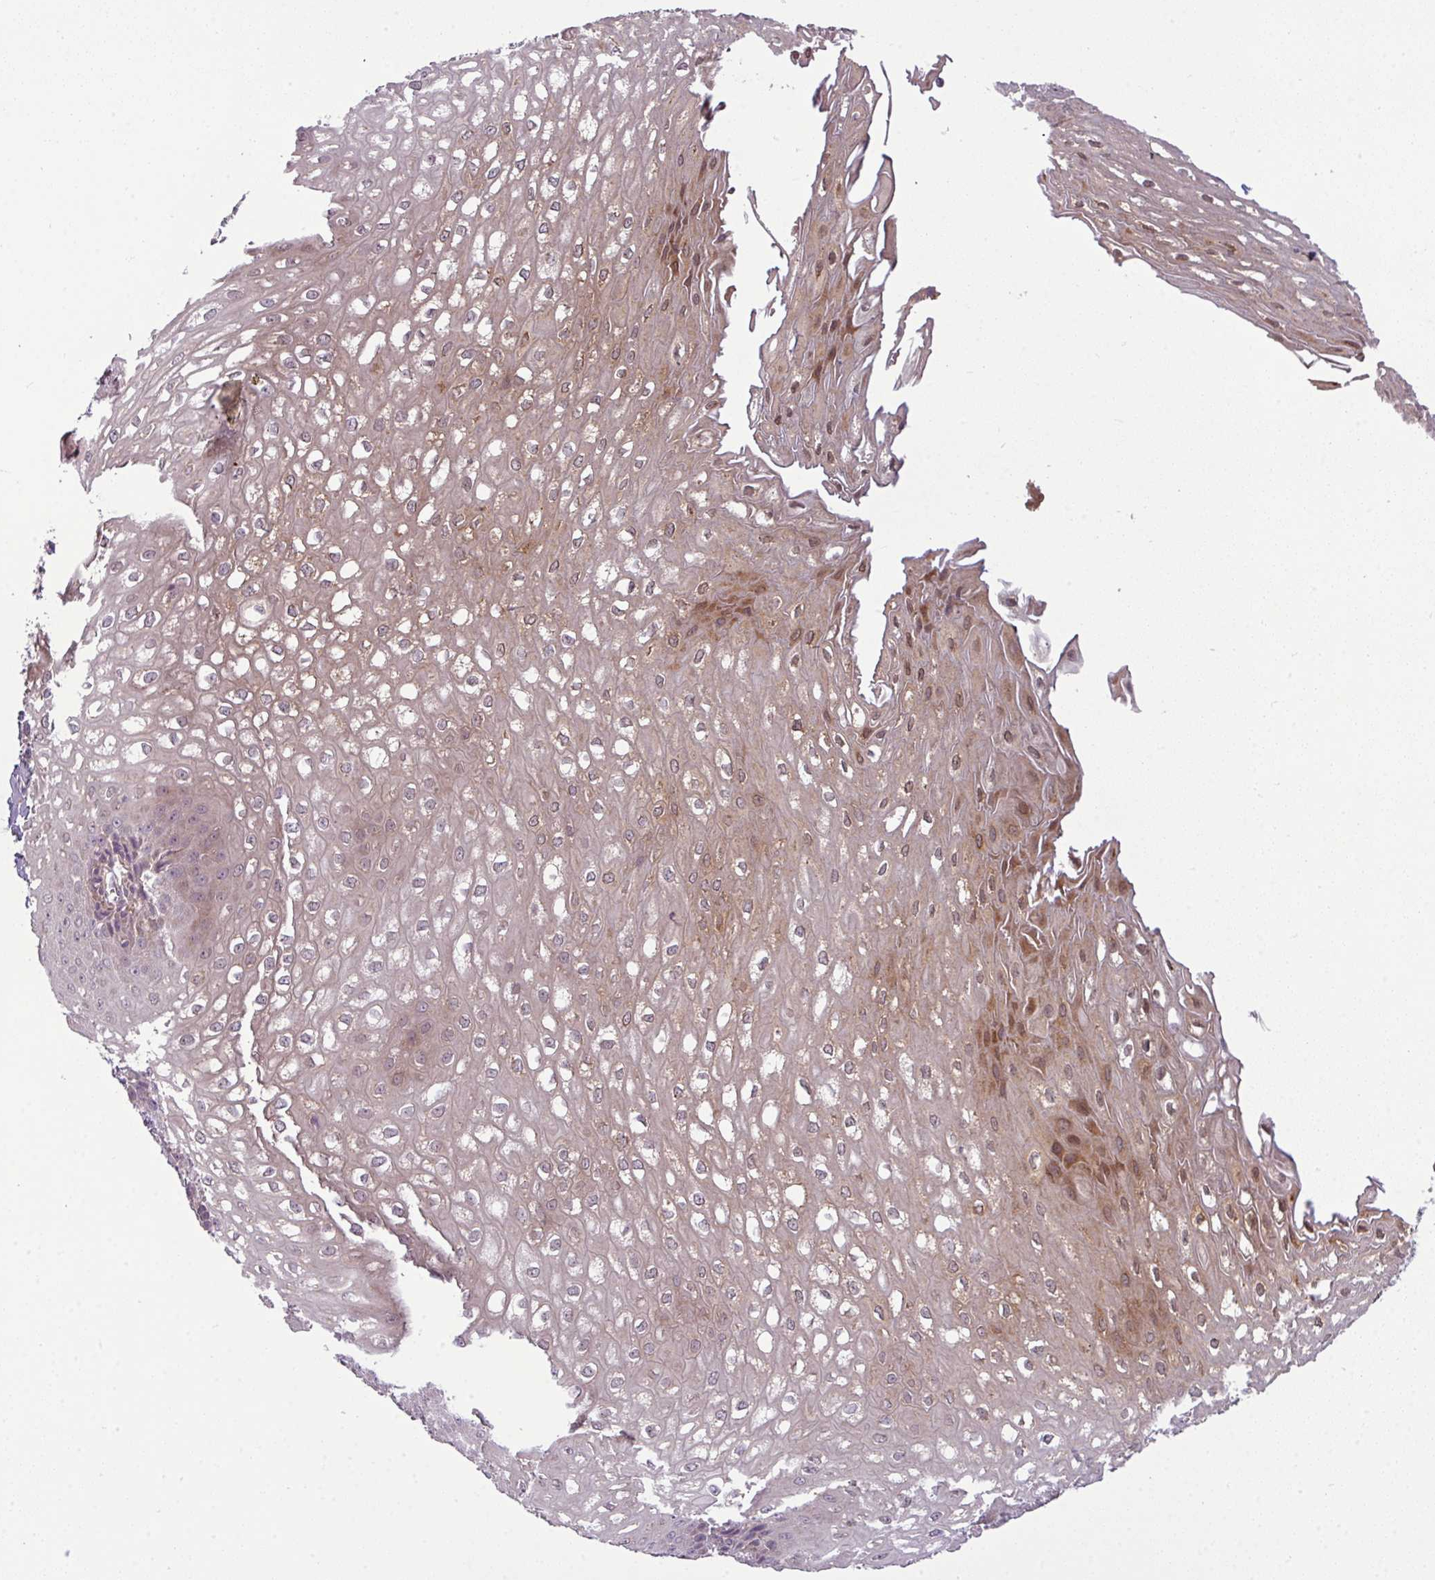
{"staining": {"intensity": "moderate", "quantity": "<25%", "location": "cytoplasmic/membranous"}, "tissue": "esophagus", "cell_type": "Squamous epithelial cells", "image_type": "normal", "snomed": [{"axis": "morphology", "description": "Normal tissue, NOS"}, {"axis": "topography", "description": "Esophagus"}], "caption": "Squamous epithelial cells display low levels of moderate cytoplasmic/membranous staining in approximately <25% of cells in normal human esophagus. (brown staining indicates protein expression, while blue staining denotes nuclei).", "gene": "ZNF35", "patient": {"sex": "male", "age": 67}}